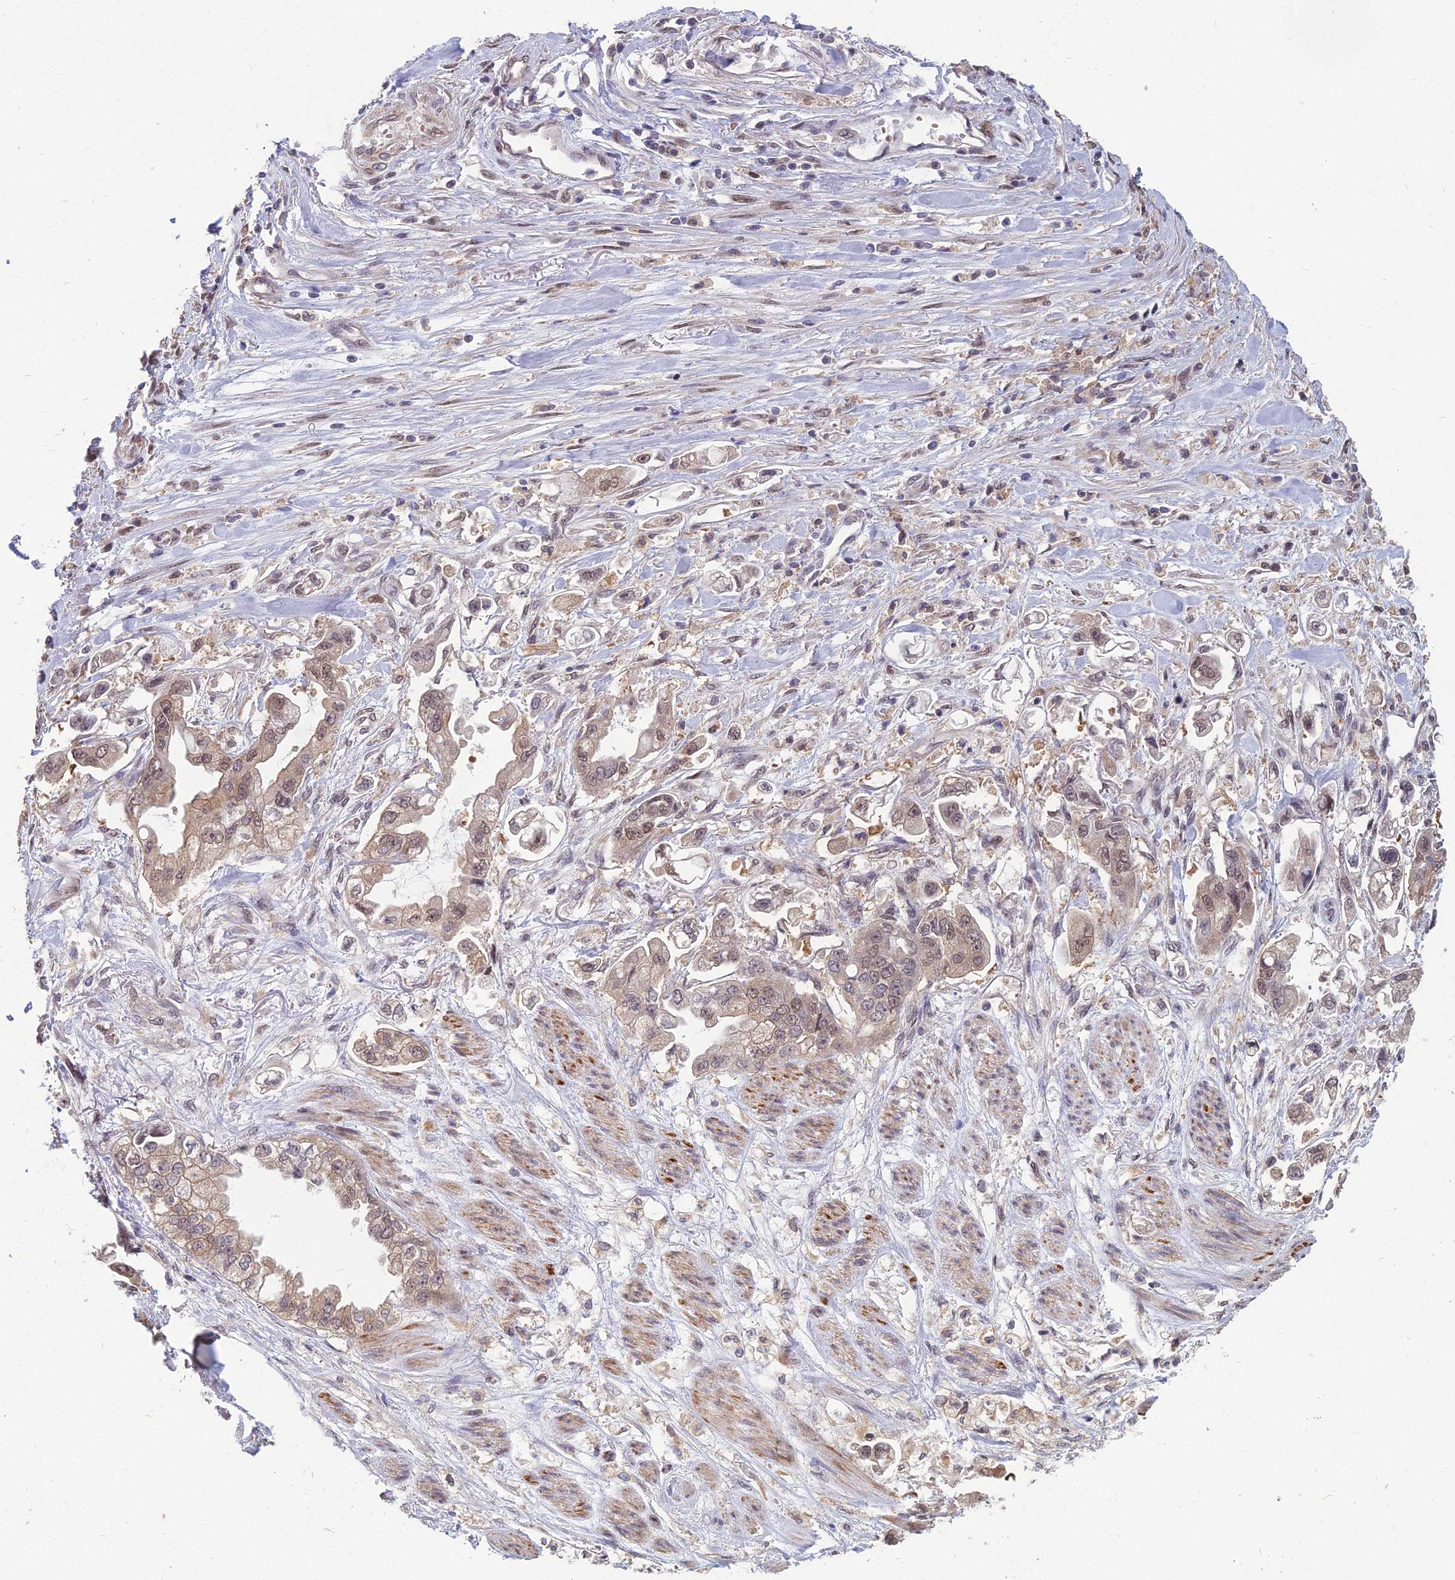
{"staining": {"intensity": "moderate", "quantity": ">75%", "location": "cytoplasmic/membranous,nuclear"}, "tissue": "stomach cancer", "cell_type": "Tumor cells", "image_type": "cancer", "snomed": [{"axis": "morphology", "description": "Adenocarcinoma, NOS"}, {"axis": "topography", "description": "Stomach"}], "caption": "Protein expression analysis of stomach cancer (adenocarcinoma) displays moderate cytoplasmic/membranous and nuclear positivity in about >75% of tumor cells.", "gene": "NR4A3", "patient": {"sex": "male", "age": 62}}